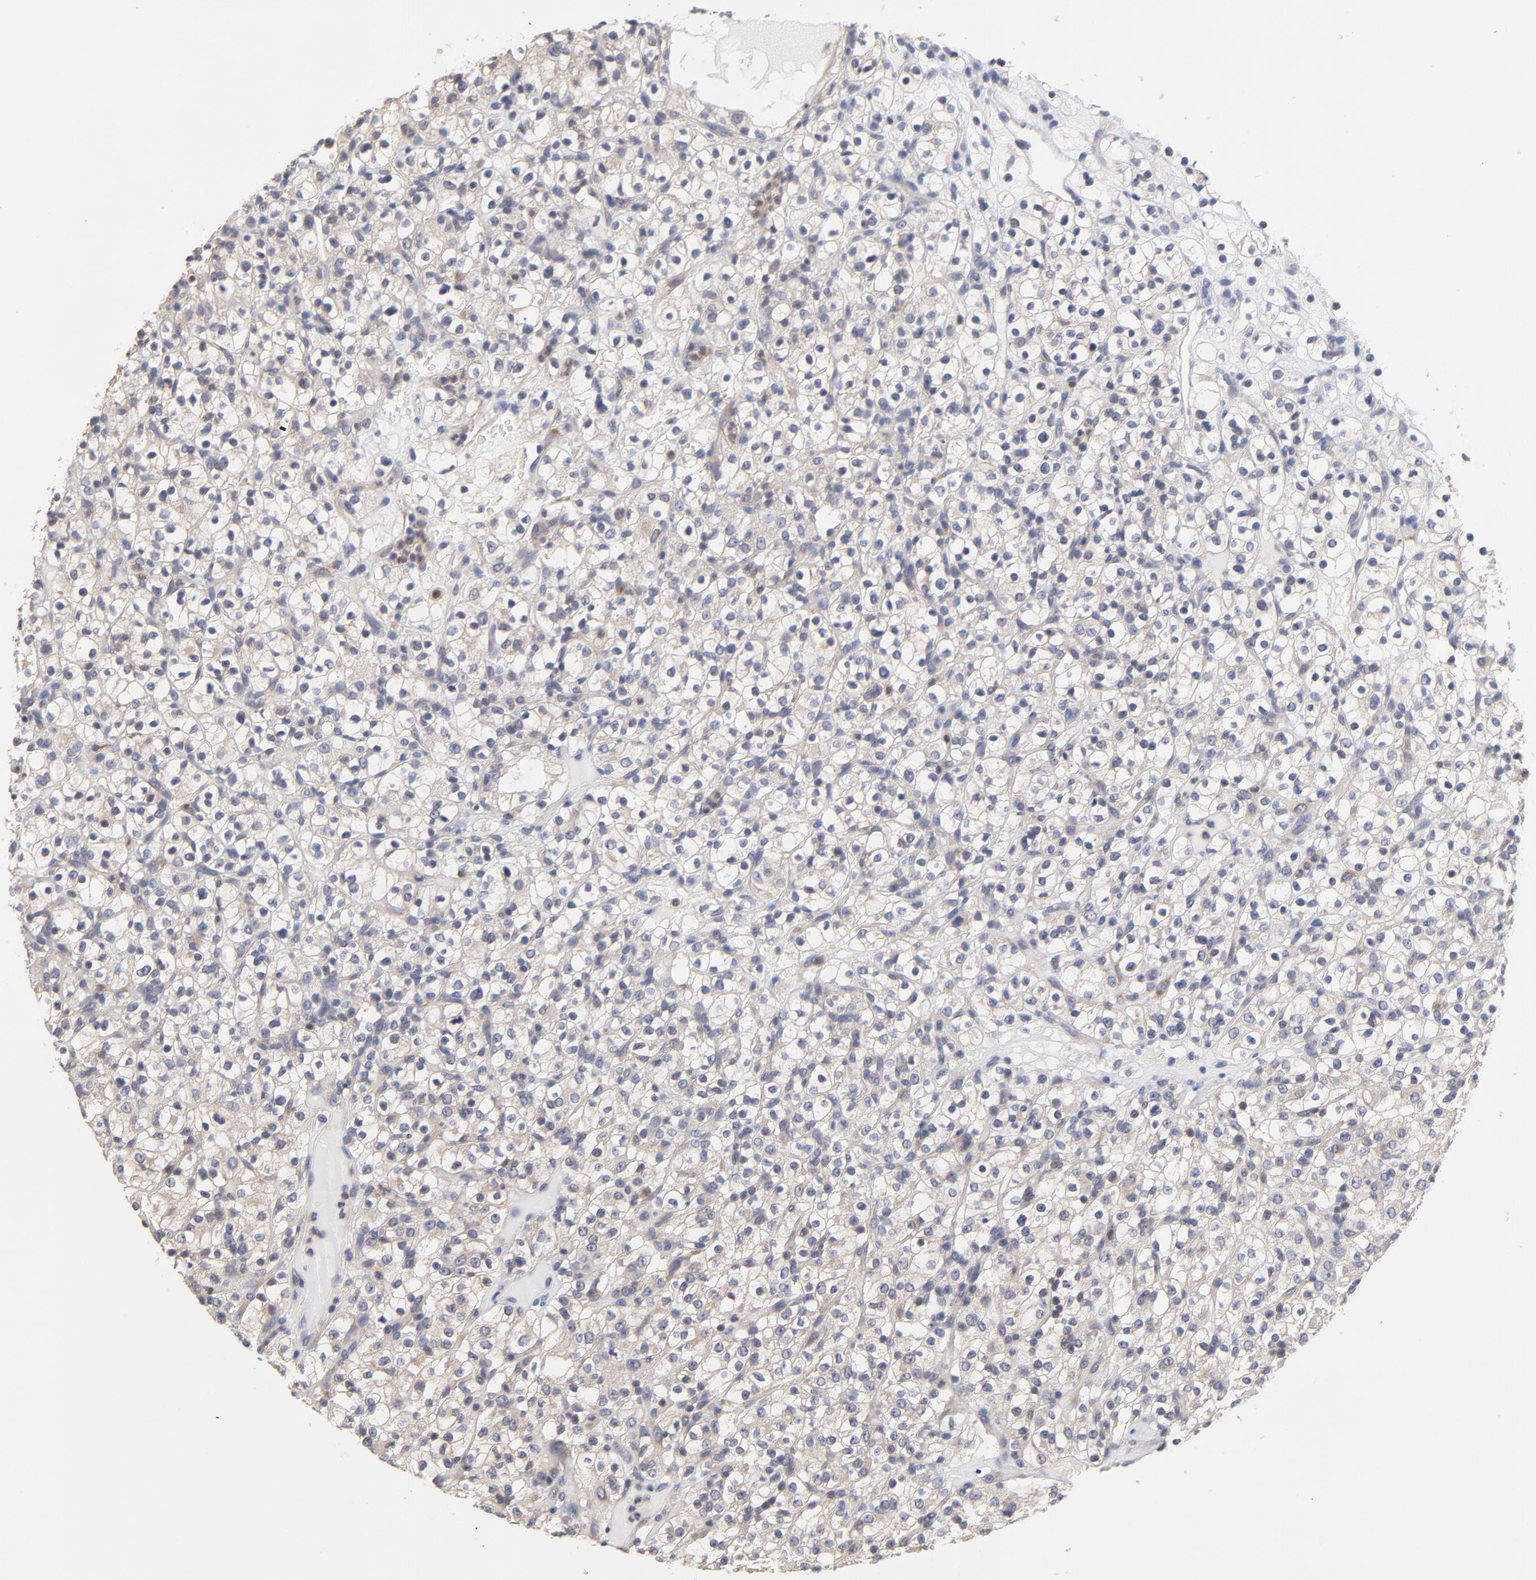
{"staining": {"intensity": "weak", "quantity": "25%-75%", "location": "cytoplasmic/membranous"}, "tissue": "renal cancer", "cell_type": "Tumor cells", "image_type": "cancer", "snomed": [{"axis": "morphology", "description": "Normal tissue, NOS"}, {"axis": "morphology", "description": "Adenocarcinoma, NOS"}, {"axis": "topography", "description": "Kidney"}], "caption": "Immunohistochemical staining of human renal cancer (adenocarcinoma) shows low levels of weak cytoplasmic/membranous protein staining in about 25%-75% of tumor cells. (DAB (3,3'-diaminobenzidine) IHC, brown staining for protein, blue staining for nuclei).", "gene": "PCMT1", "patient": {"sex": "female", "age": 72}}